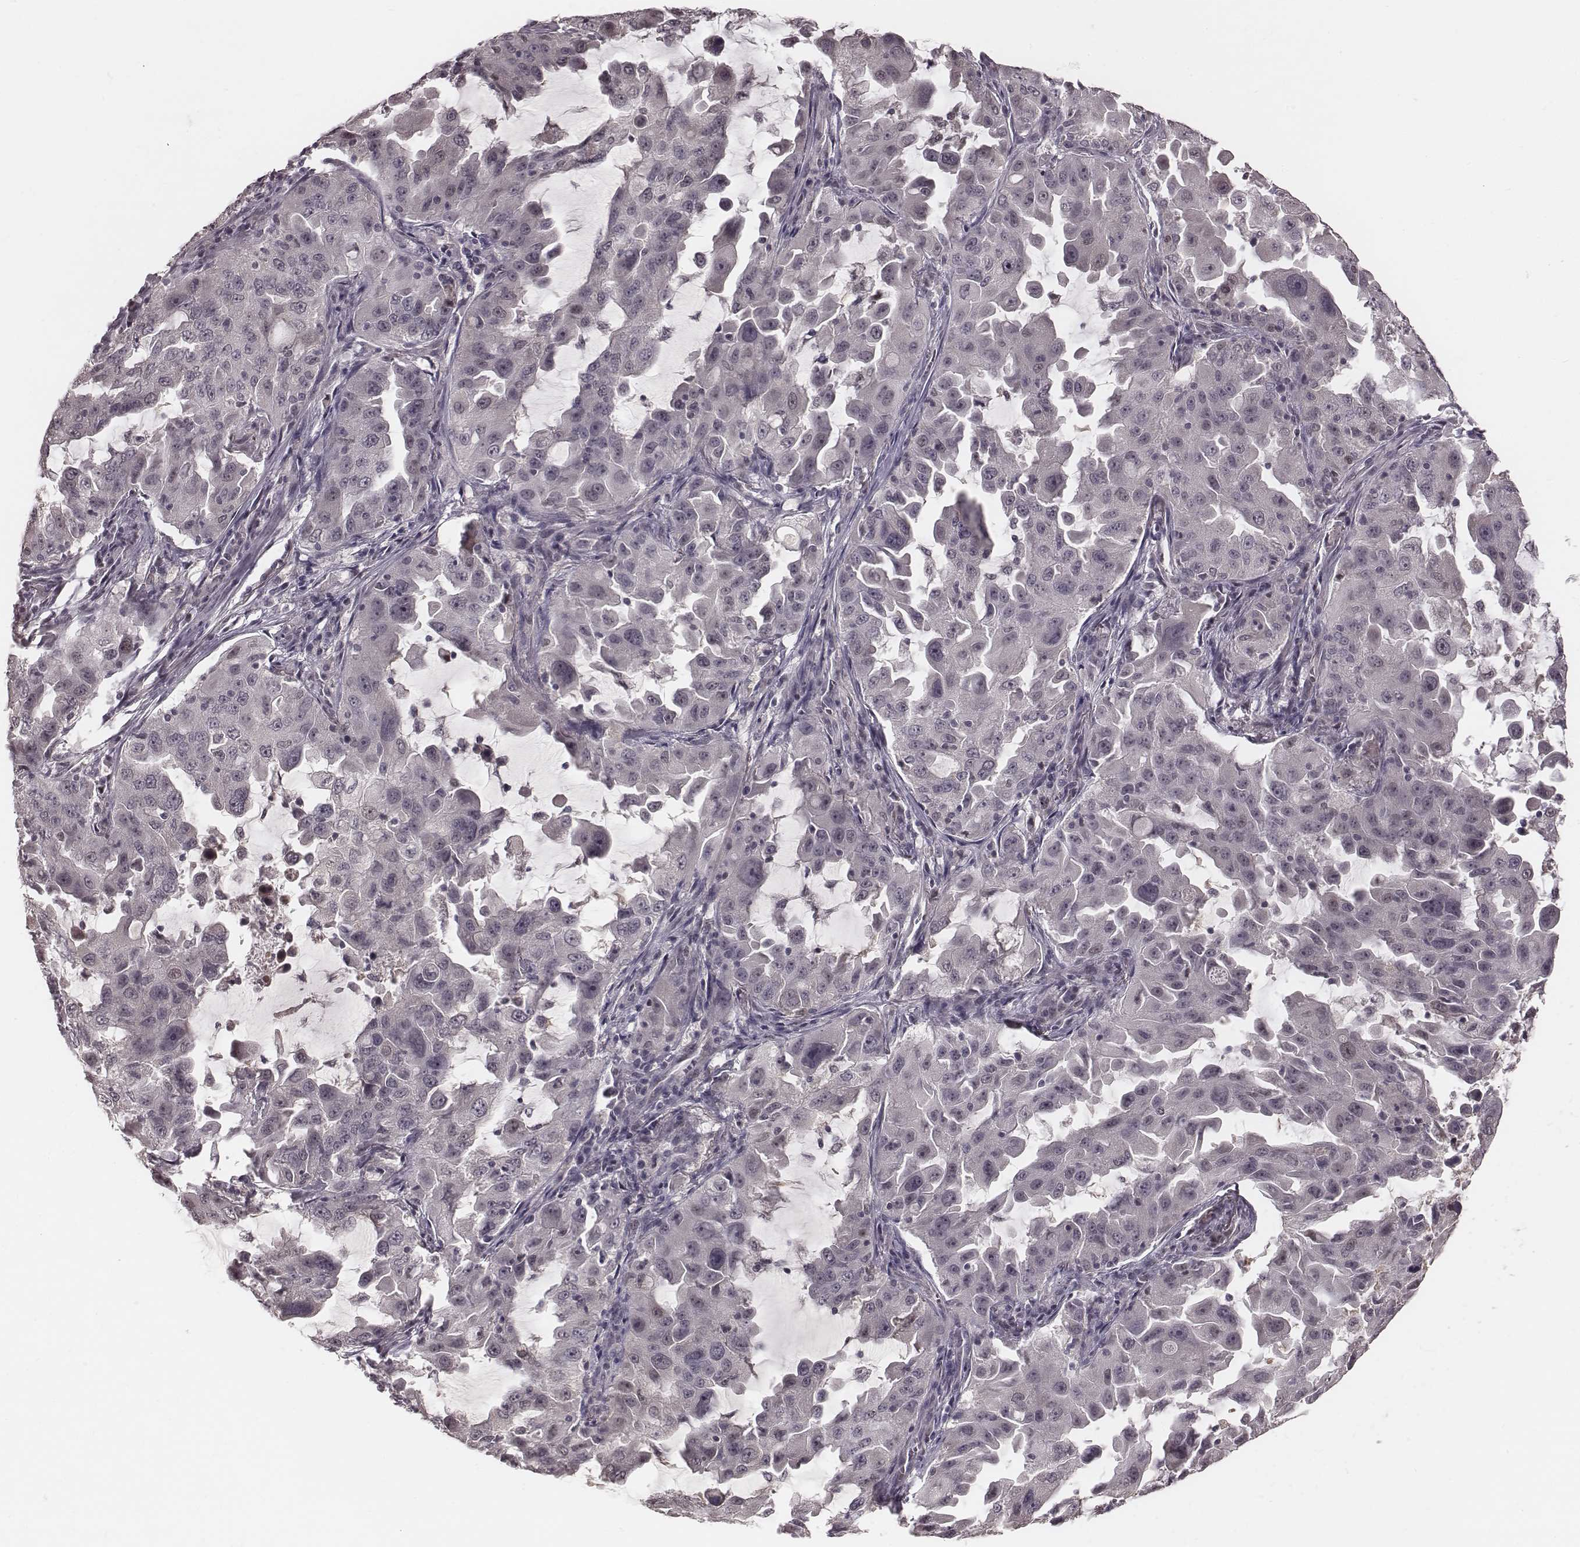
{"staining": {"intensity": "negative", "quantity": "none", "location": "none"}, "tissue": "lung cancer", "cell_type": "Tumor cells", "image_type": "cancer", "snomed": [{"axis": "morphology", "description": "Adenocarcinoma, NOS"}, {"axis": "topography", "description": "Lung"}], "caption": "This is an IHC image of human lung adenocarcinoma. There is no expression in tumor cells.", "gene": "IQCG", "patient": {"sex": "female", "age": 61}}